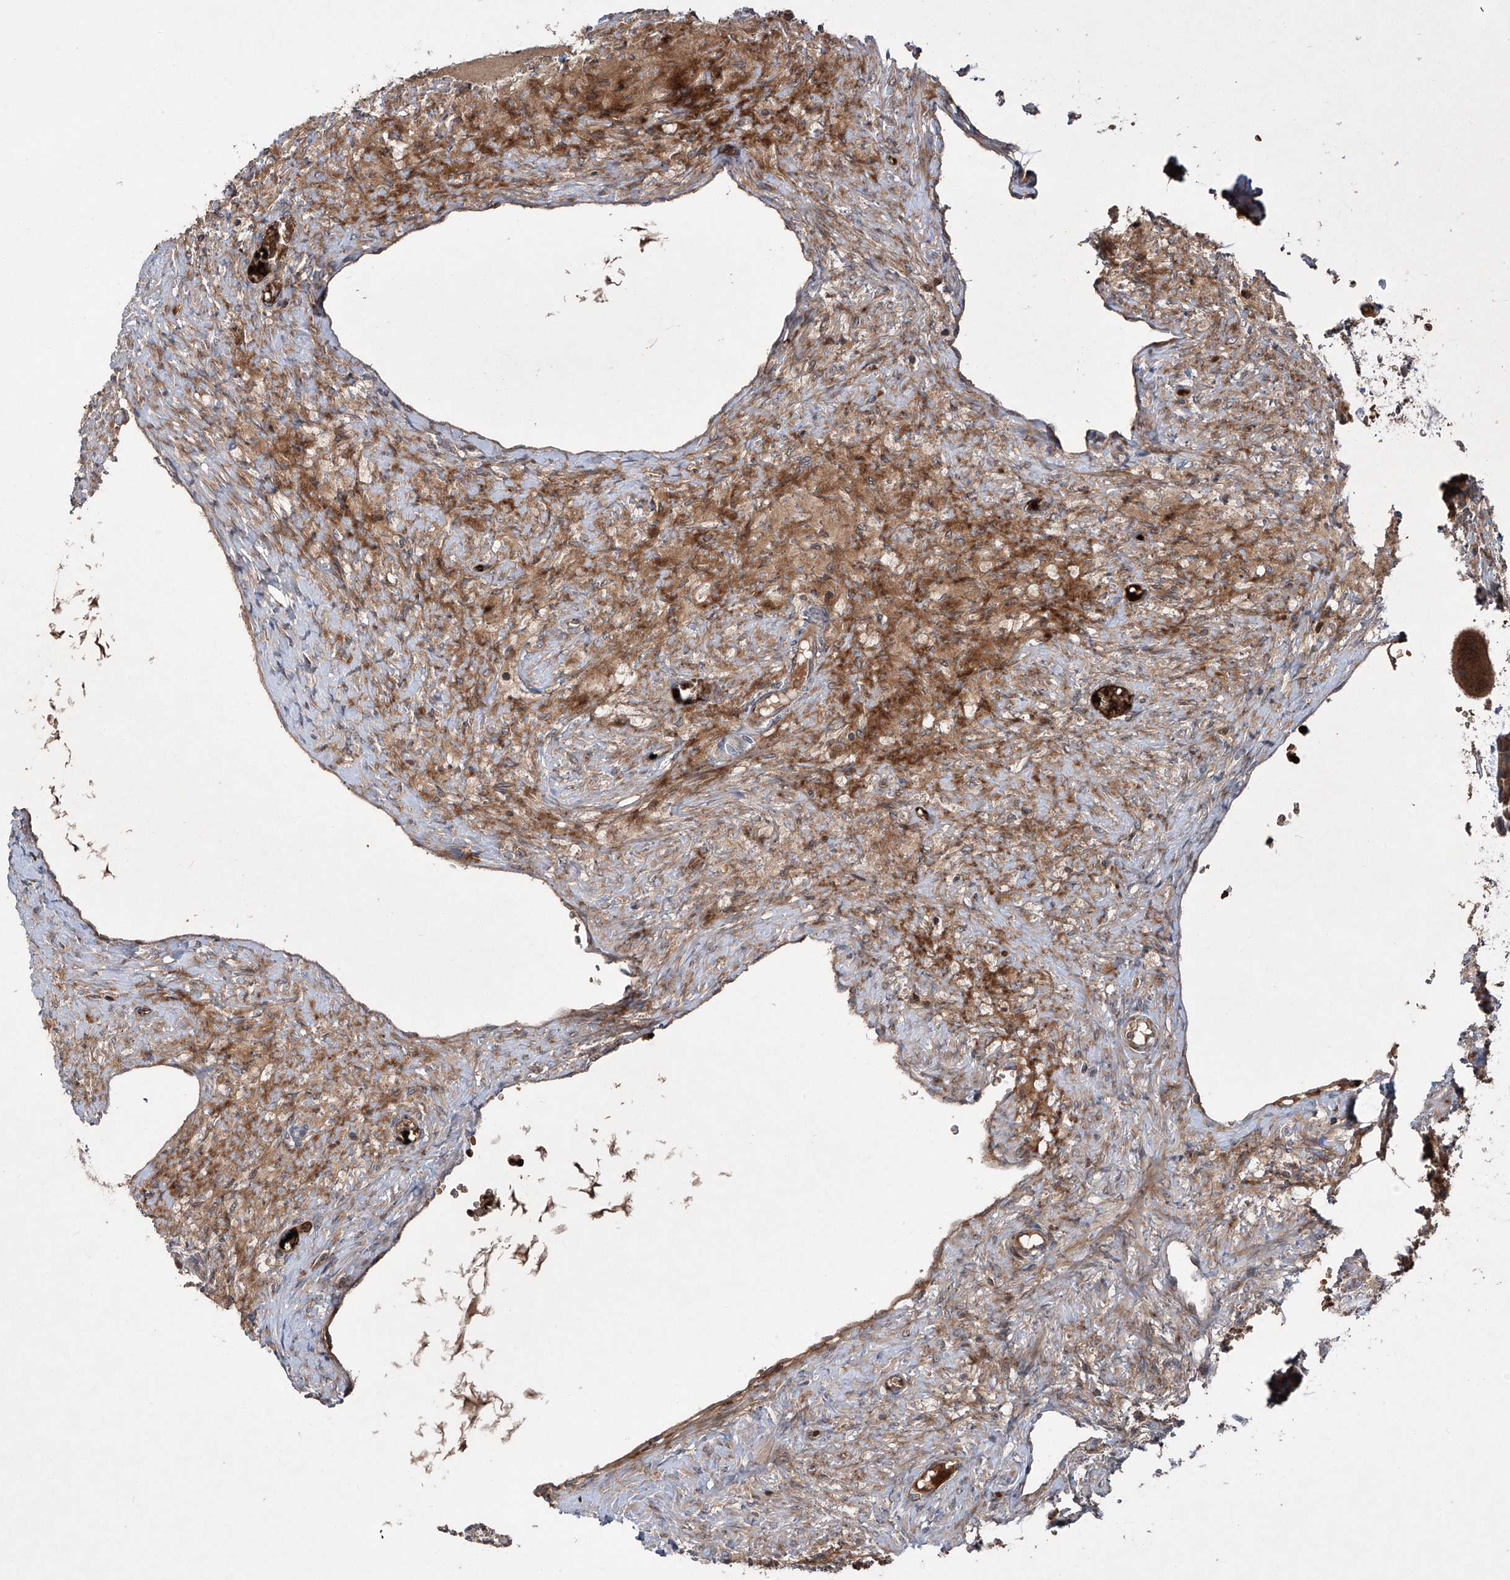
{"staining": {"intensity": "moderate", "quantity": "25%-75%", "location": "cytoplasmic/membranous"}, "tissue": "ovary", "cell_type": "Ovarian stroma cells", "image_type": "normal", "snomed": [{"axis": "morphology", "description": "Normal tissue, NOS"}, {"axis": "topography", "description": "Ovary"}], "caption": "About 25%-75% of ovarian stroma cells in benign human ovary display moderate cytoplasmic/membranous protein expression as visualized by brown immunohistochemical staining.", "gene": "ZDHHC9", "patient": {"sex": "female", "age": 27}}